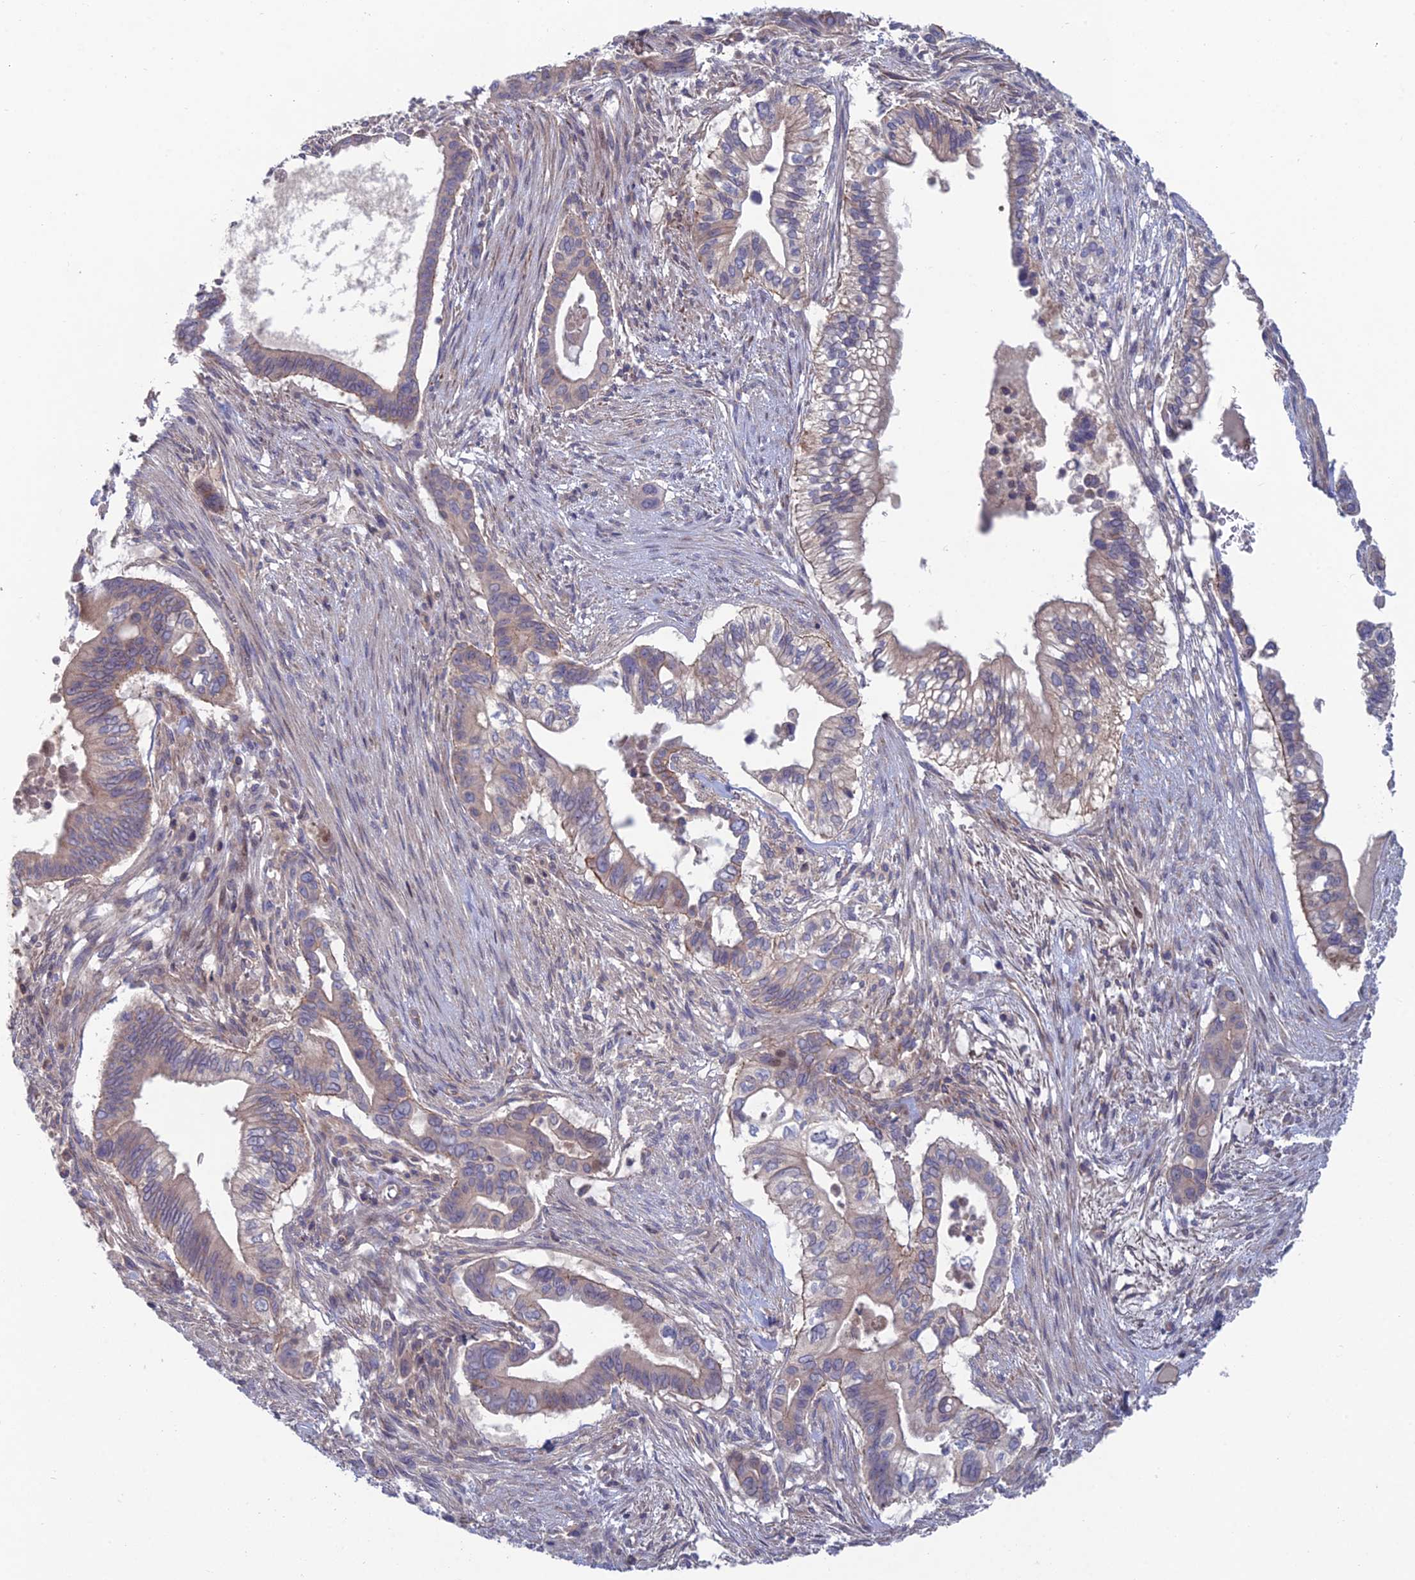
{"staining": {"intensity": "weak", "quantity": "25%-75%", "location": "cytoplasmic/membranous"}, "tissue": "pancreatic cancer", "cell_type": "Tumor cells", "image_type": "cancer", "snomed": [{"axis": "morphology", "description": "Adenocarcinoma, NOS"}, {"axis": "topography", "description": "Pancreas"}], "caption": "Immunohistochemistry (IHC) of human adenocarcinoma (pancreatic) shows low levels of weak cytoplasmic/membranous staining in about 25%-75% of tumor cells.", "gene": "USP37", "patient": {"sex": "male", "age": 68}}